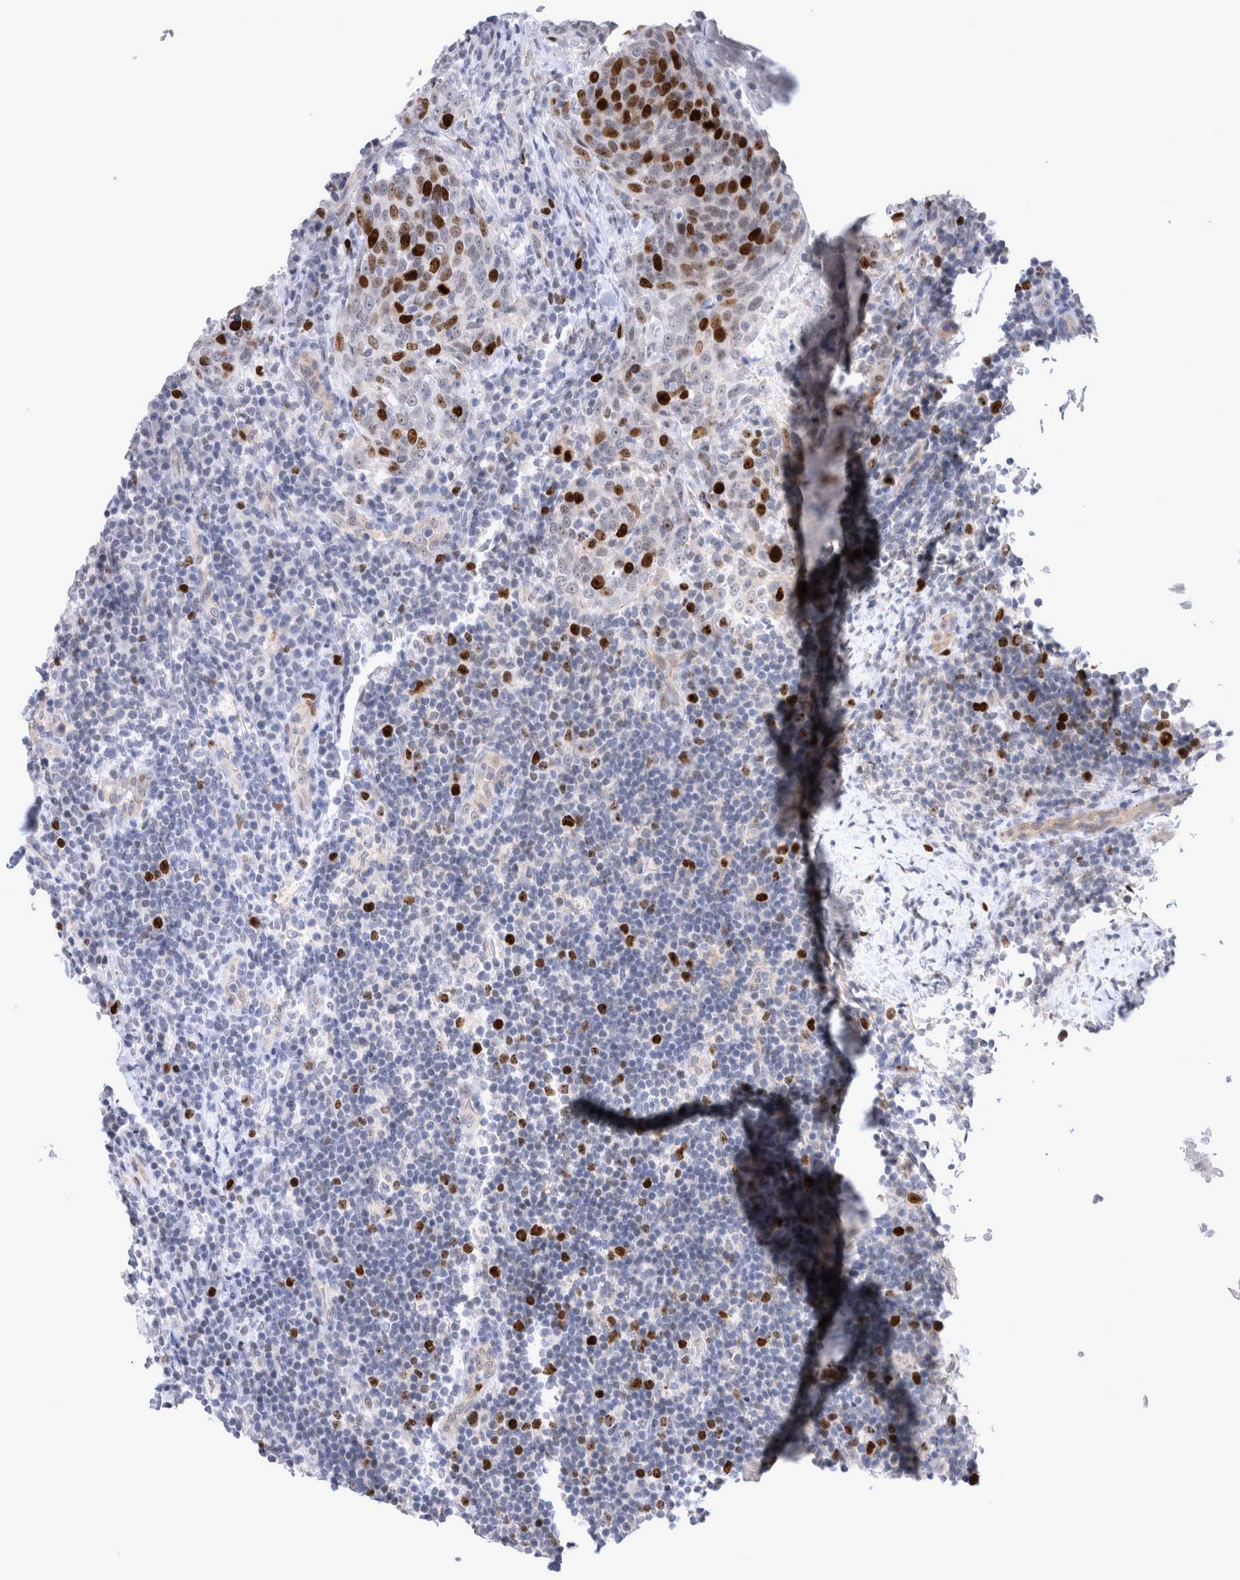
{"staining": {"intensity": "strong", "quantity": "25%-75%", "location": "nuclear"}, "tissue": "head and neck cancer", "cell_type": "Tumor cells", "image_type": "cancer", "snomed": [{"axis": "morphology", "description": "Squamous cell carcinoma, NOS"}, {"axis": "morphology", "description": "Squamous cell carcinoma, metastatic, NOS"}, {"axis": "topography", "description": "Lymph node"}, {"axis": "topography", "description": "Head-Neck"}], "caption": "Human head and neck cancer (metastatic squamous cell carcinoma) stained with a brown dye demonstrates strong nuclear positive expression in approximately 25%-75% of tumor cells.", "gene": "KIF18B", "patient": {"sex": "male", "age": 62}}